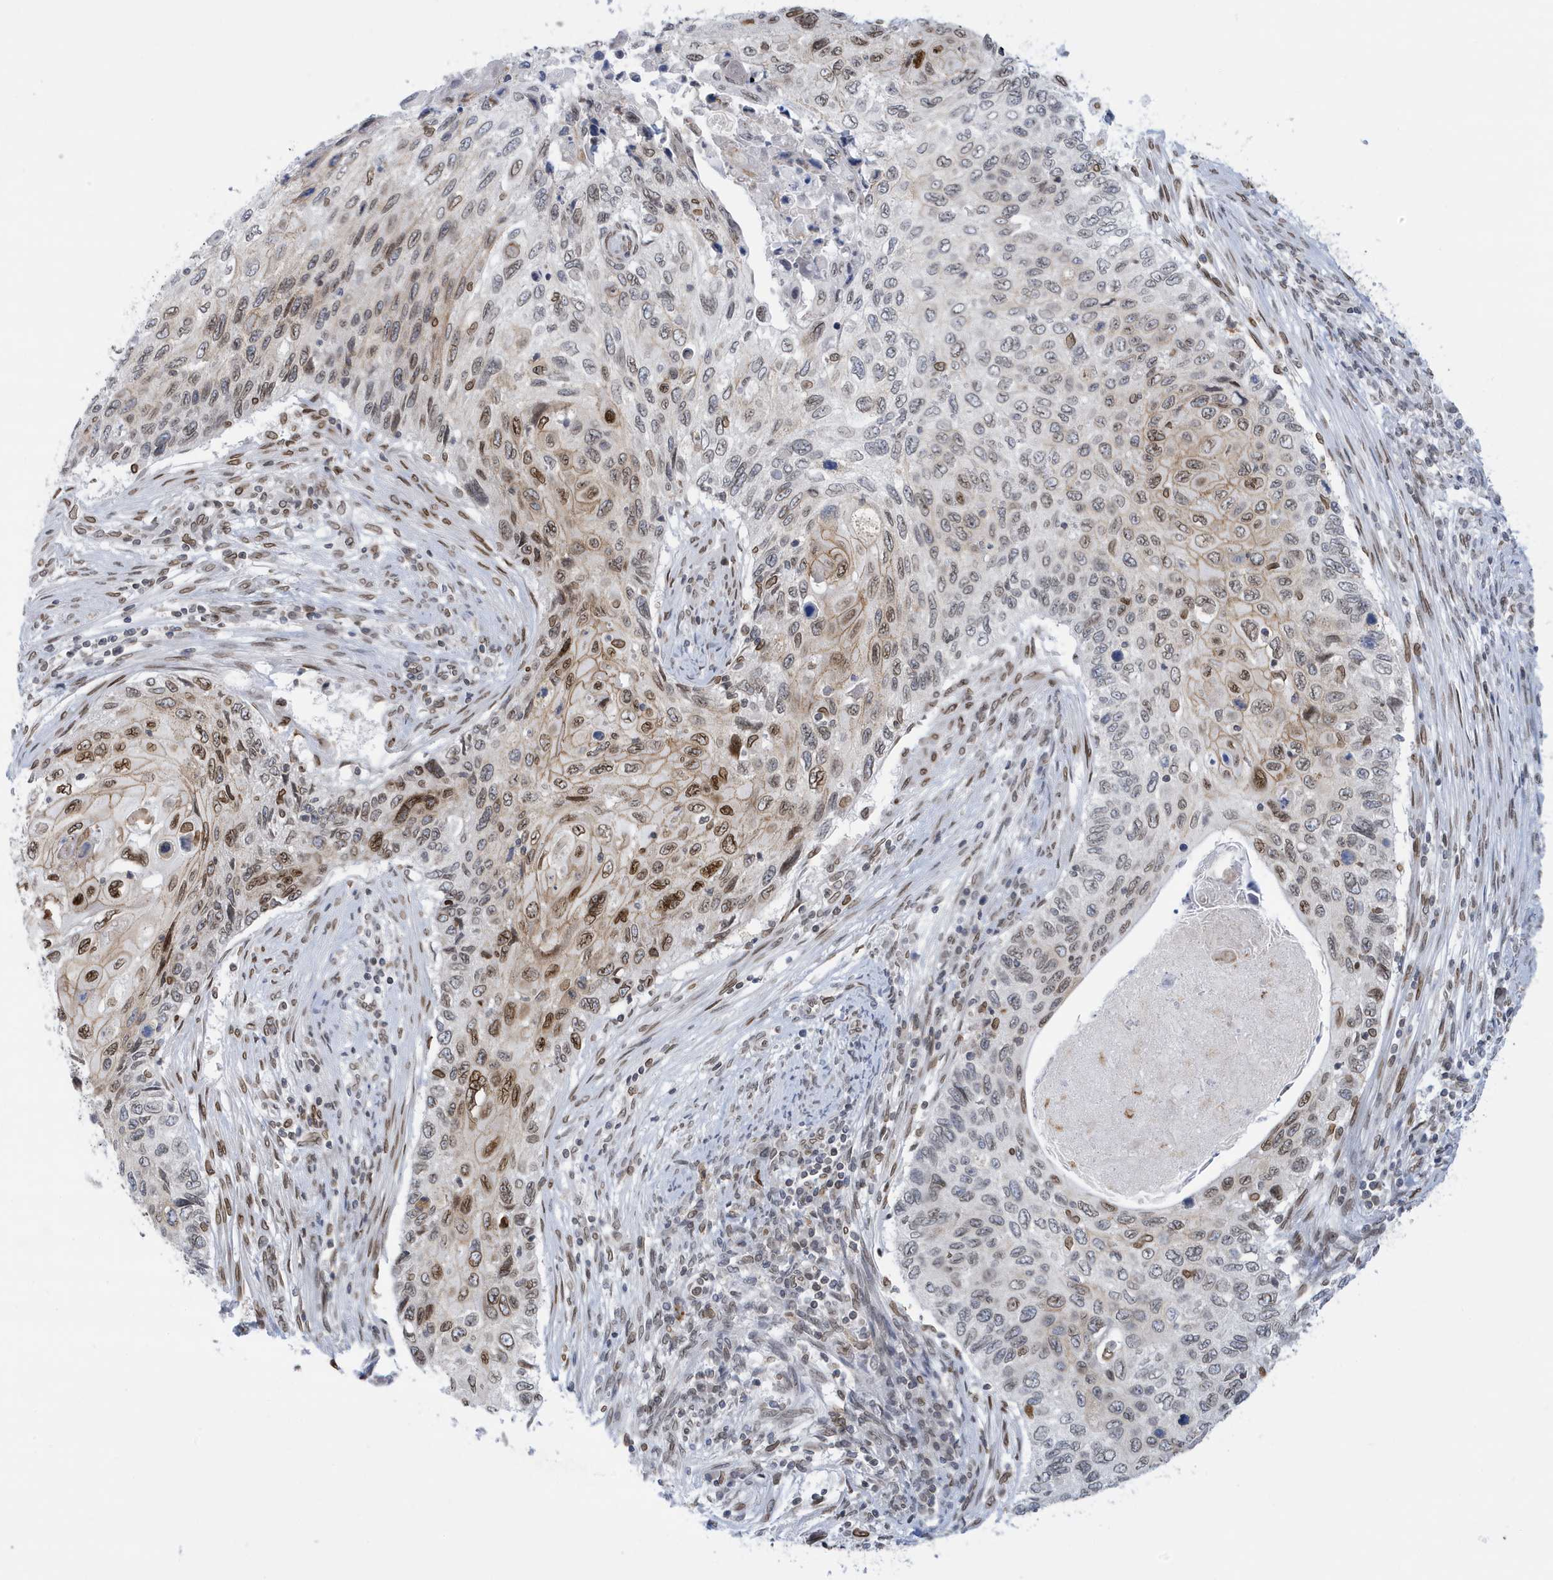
{"staining": {"intensity": "moderate", "quantity": "25%-75%", "location": "cytoplasmic/membranous,nuclear"}, "tissue": "cervical cancer", "cell_type": "Tumor cells", "image_type": "cancer", "snomed": [{"axis": "morphology", "description": "Squamous cell carcinoma, NOS"}, {"axis": "topography", "description": "Cervix"}], "caption": "Squamous cell carcinoma (cervical) stained for a protein exhibits moderate cytoplasmic/membranous and nuclear positivity in tumor cells.", "gene": "PCYT1A", "patient": {"sex": "female", "age": 70}}